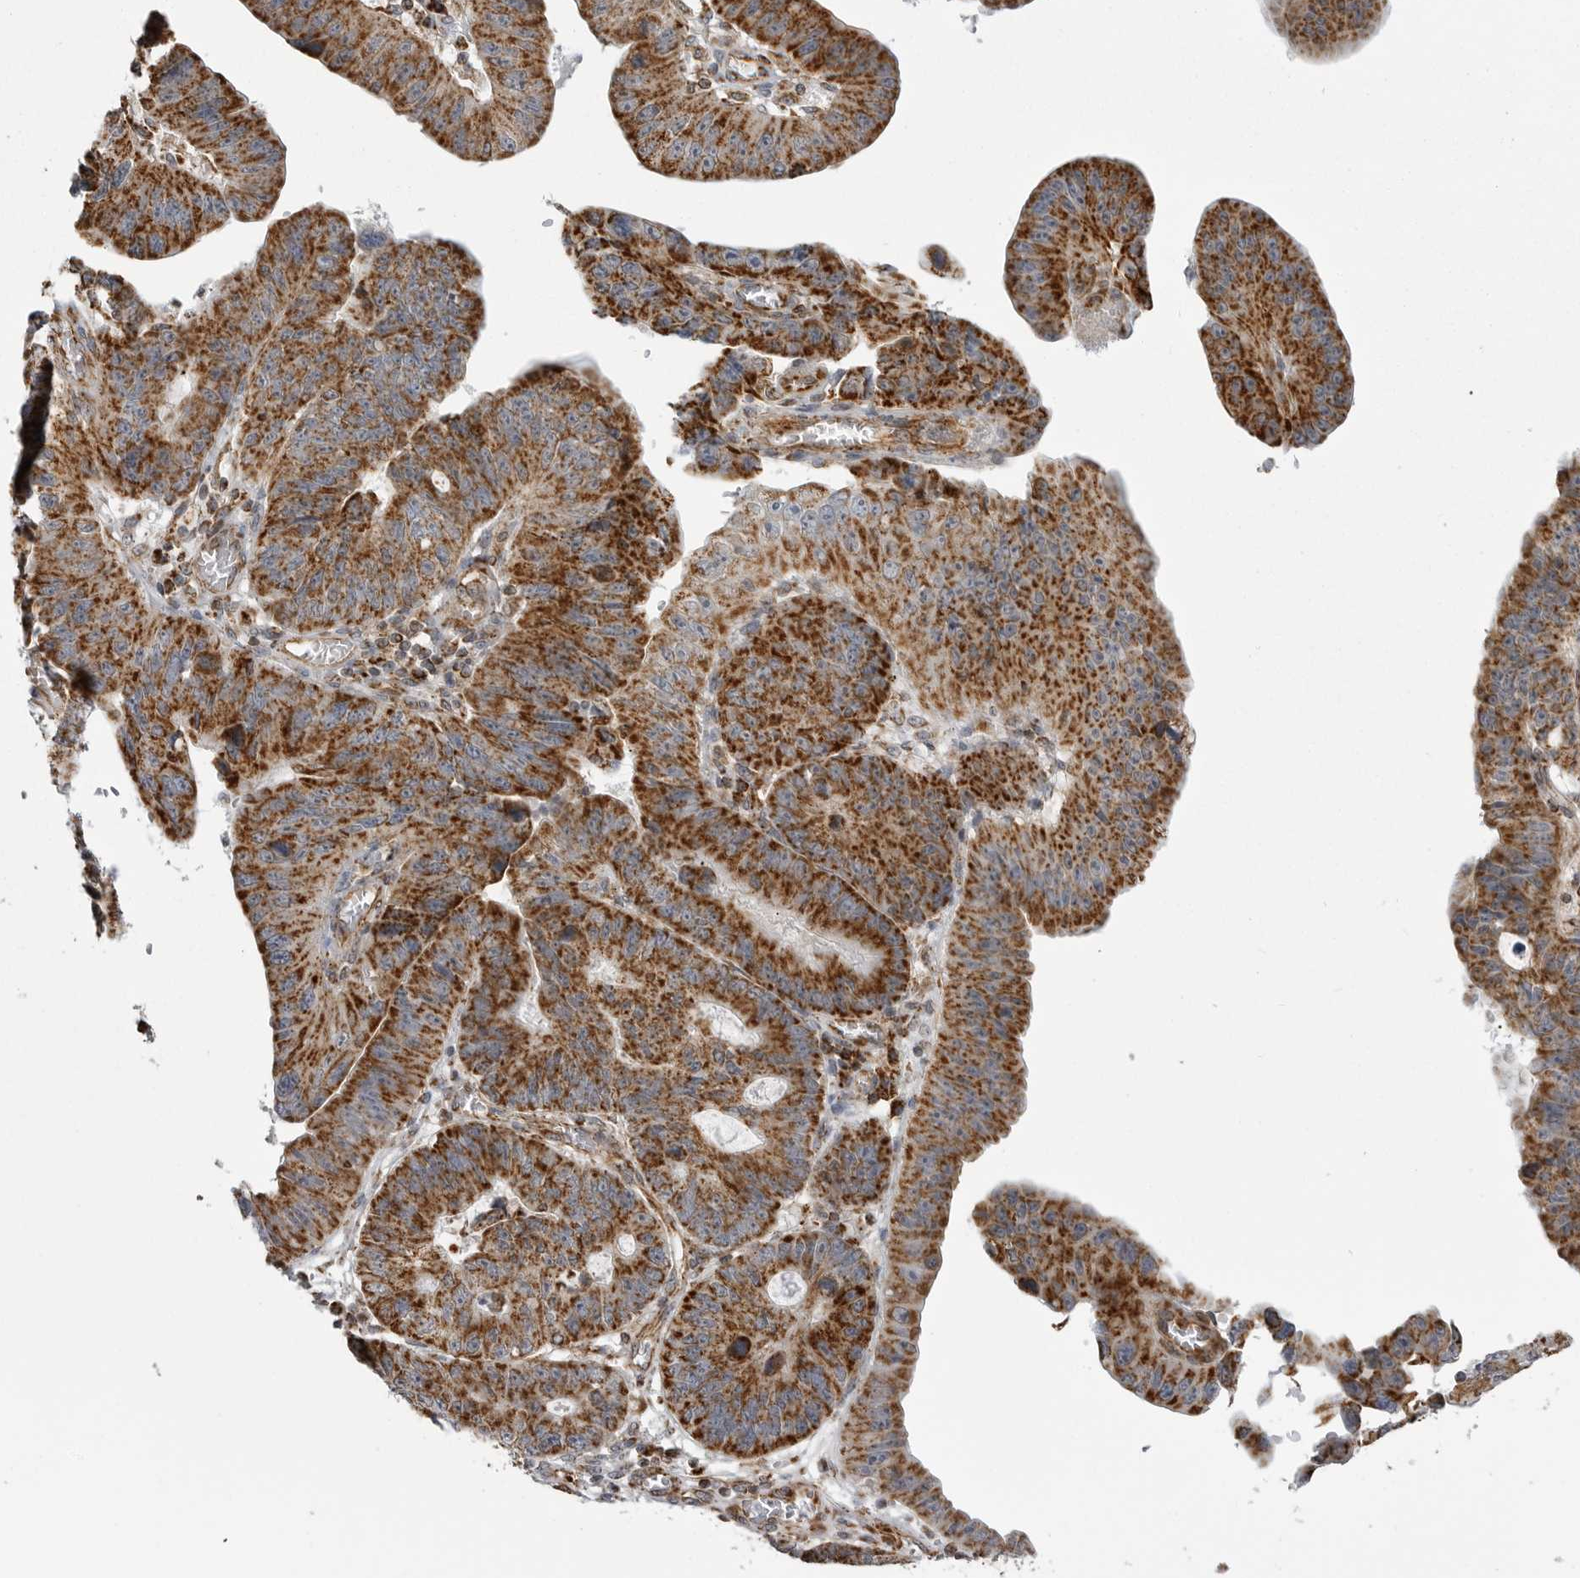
{"staining": {"intensity": "strong", "quantity": ">75%", "location": "cytoplasmic/membranous"}, "tissue": "stomach cancer", "cell_type": "Tumor cells", "image_type": "cancer", "snomed": [{"axis": "morphology", "description": "Adenocarcinoma, NOS"}, {"axis": "topography", "description": "Stomach"}], "caption": "The image reveals immunohistochemical staining of stomach cancer (adenocarcinoma). There is strong cytoplasmic/membranous expression is identified in about >75% of tumor cells. (DAB (3,3'-diaminobenzidine) IHC, brown staining for protein, blue staining for nuclei).", "gene": "FH", "patient": {"sex": "male", "age": 59}}